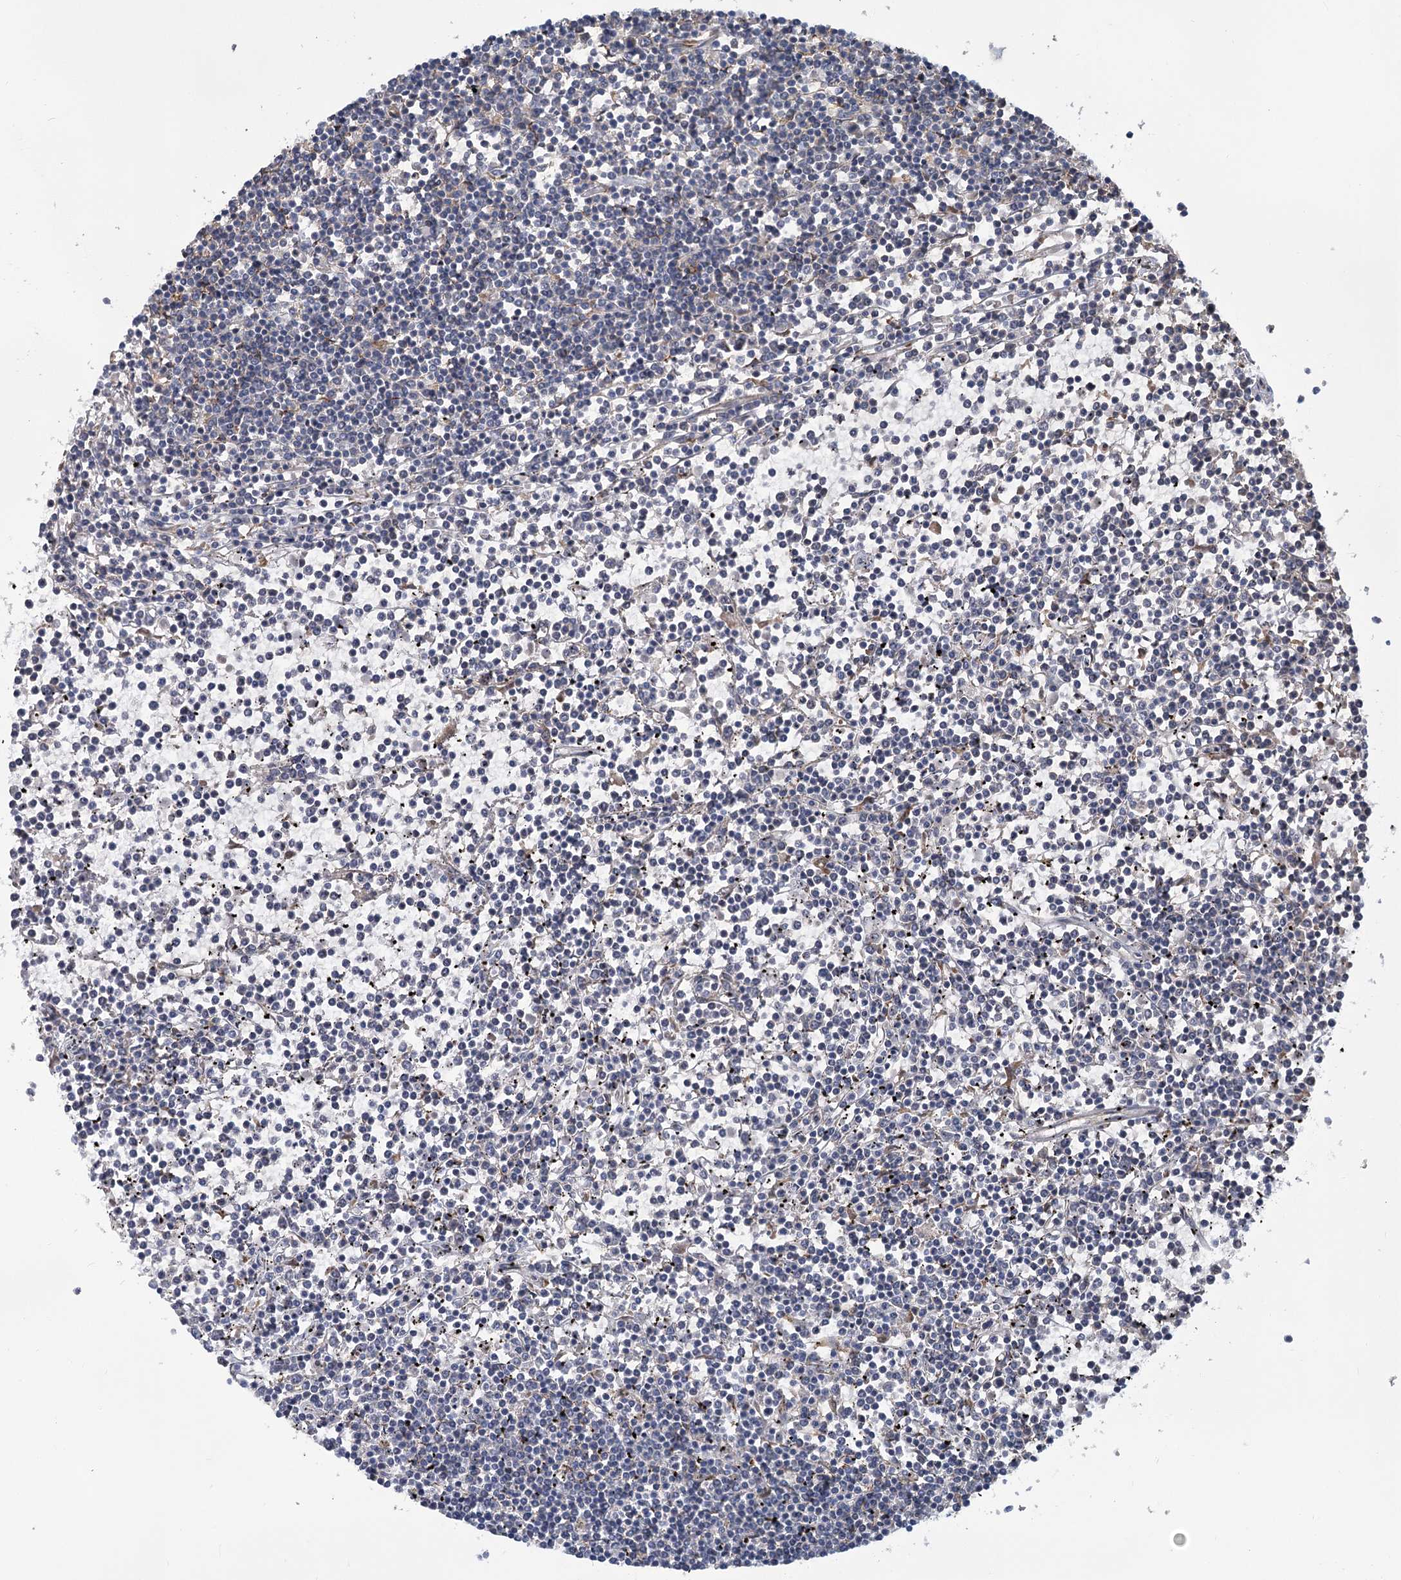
{"staining": {"intensity": "negative", "quantity": "none", "location": "none"}, "tissue": "lymphoma", "cell_type": "Tumor cells", "image_type": "cancer", "snomed": [{"axis": "morphology", "description": "Malignant lymphoma, non-Hodgkin's type, Low grade"}, {"axis": "topography", "description": "Spleen"}], "caption": "Tumor cells are negative for brown protein staining in low-grade malignant lymphoma, non-Hodgkin's type.", "gene": "CIB4", "patient": {"sex": "female", "age": 19}}